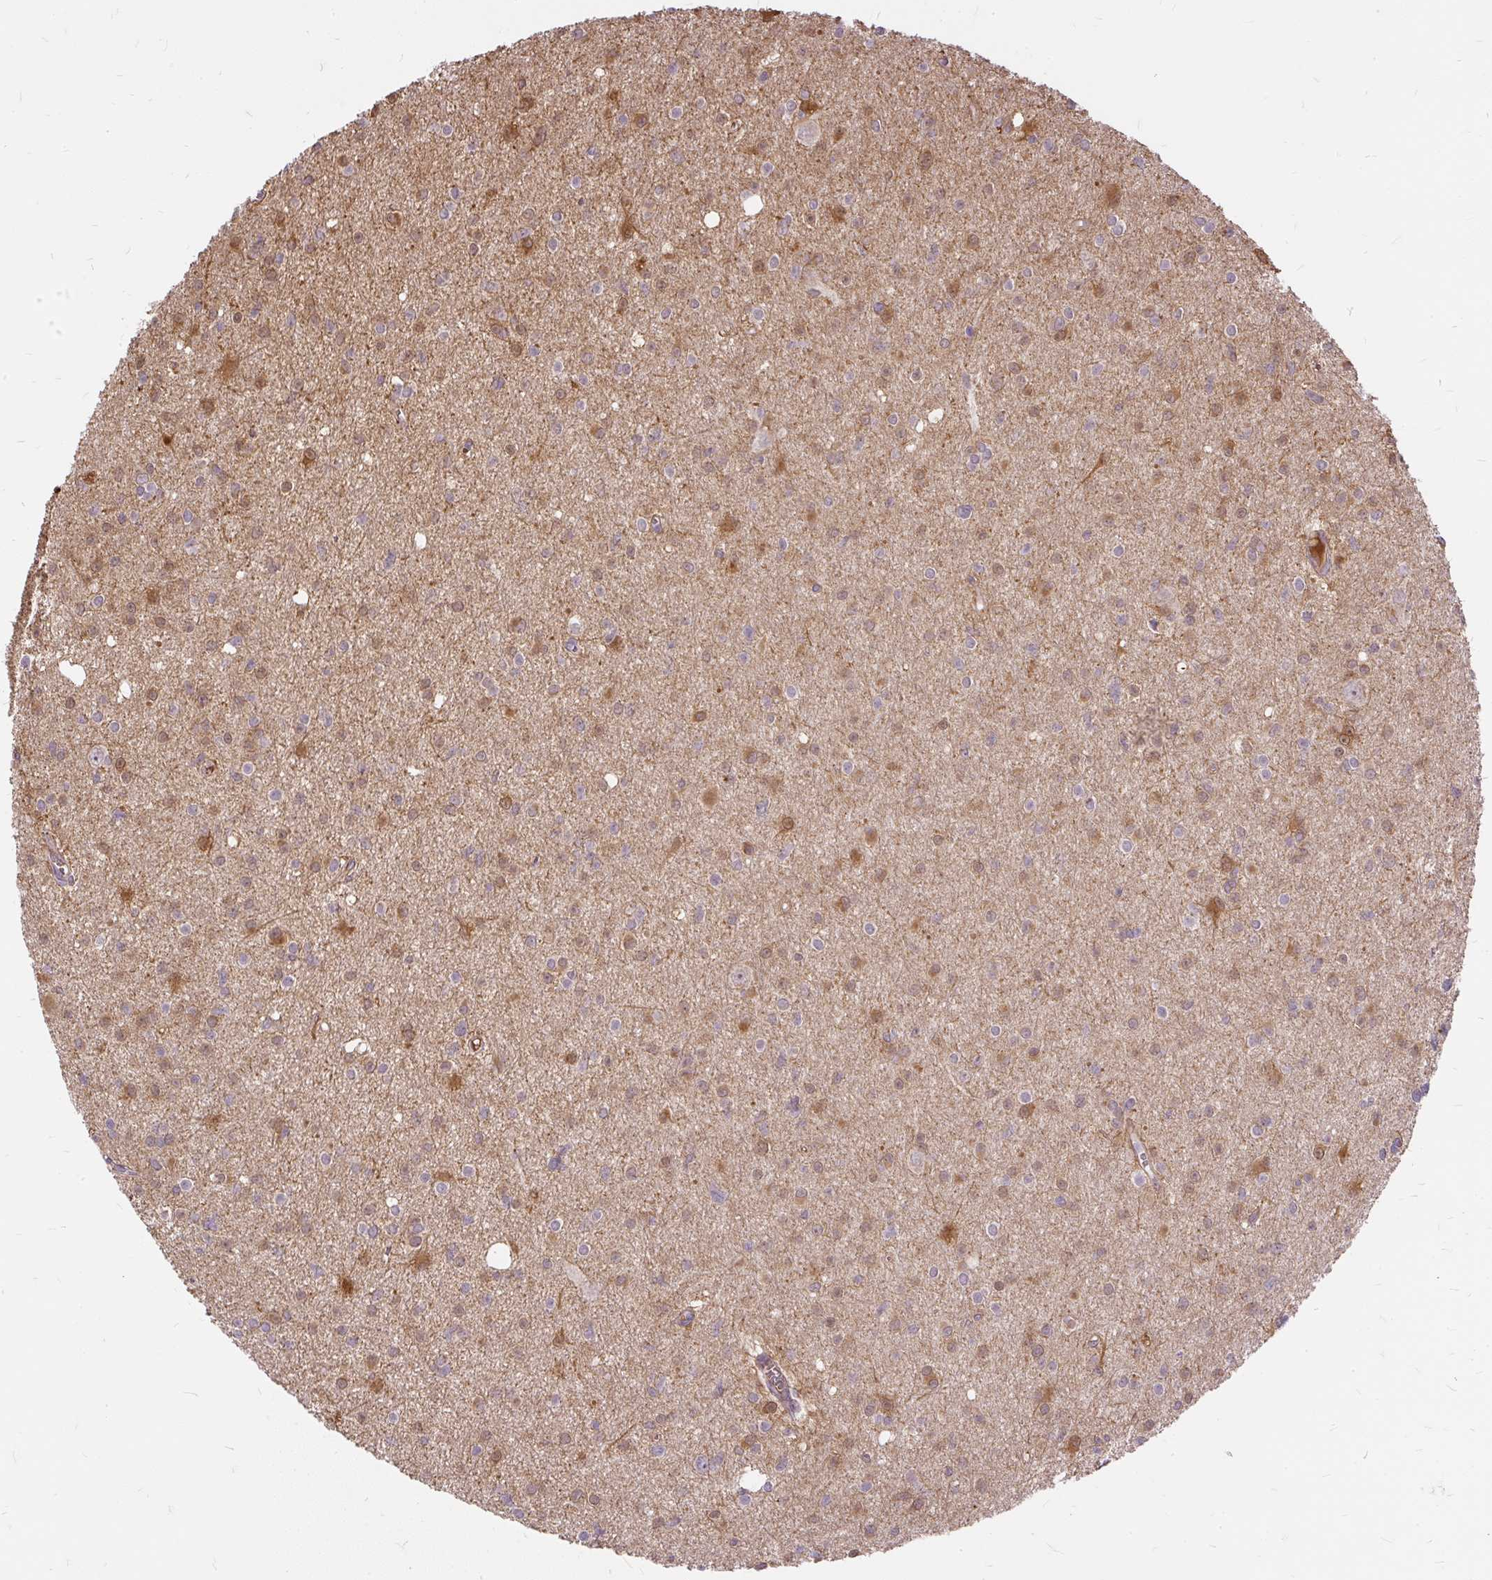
{"staining": {"intensity": "moderate", "quantity": "<25%", "location": "cytoplasmic/membranous"}, "tissue": "glioma", "cell_type": "Tumor cells", "image_type": "cancer", "snomed": [{"axis": "morphology", "description": "Glioma, malignant, High grade"}, {"axis": "topography", "description": "Brain"}], "caption": "High-grade glioma (malignant) tissue shows moderate cytoplasmic/membranous expression in approximately <25% of tumor cells, visualized by immunohistochemistry.", "gene": "AP5S1", "patient": {"sex": "male", "age": 23}}